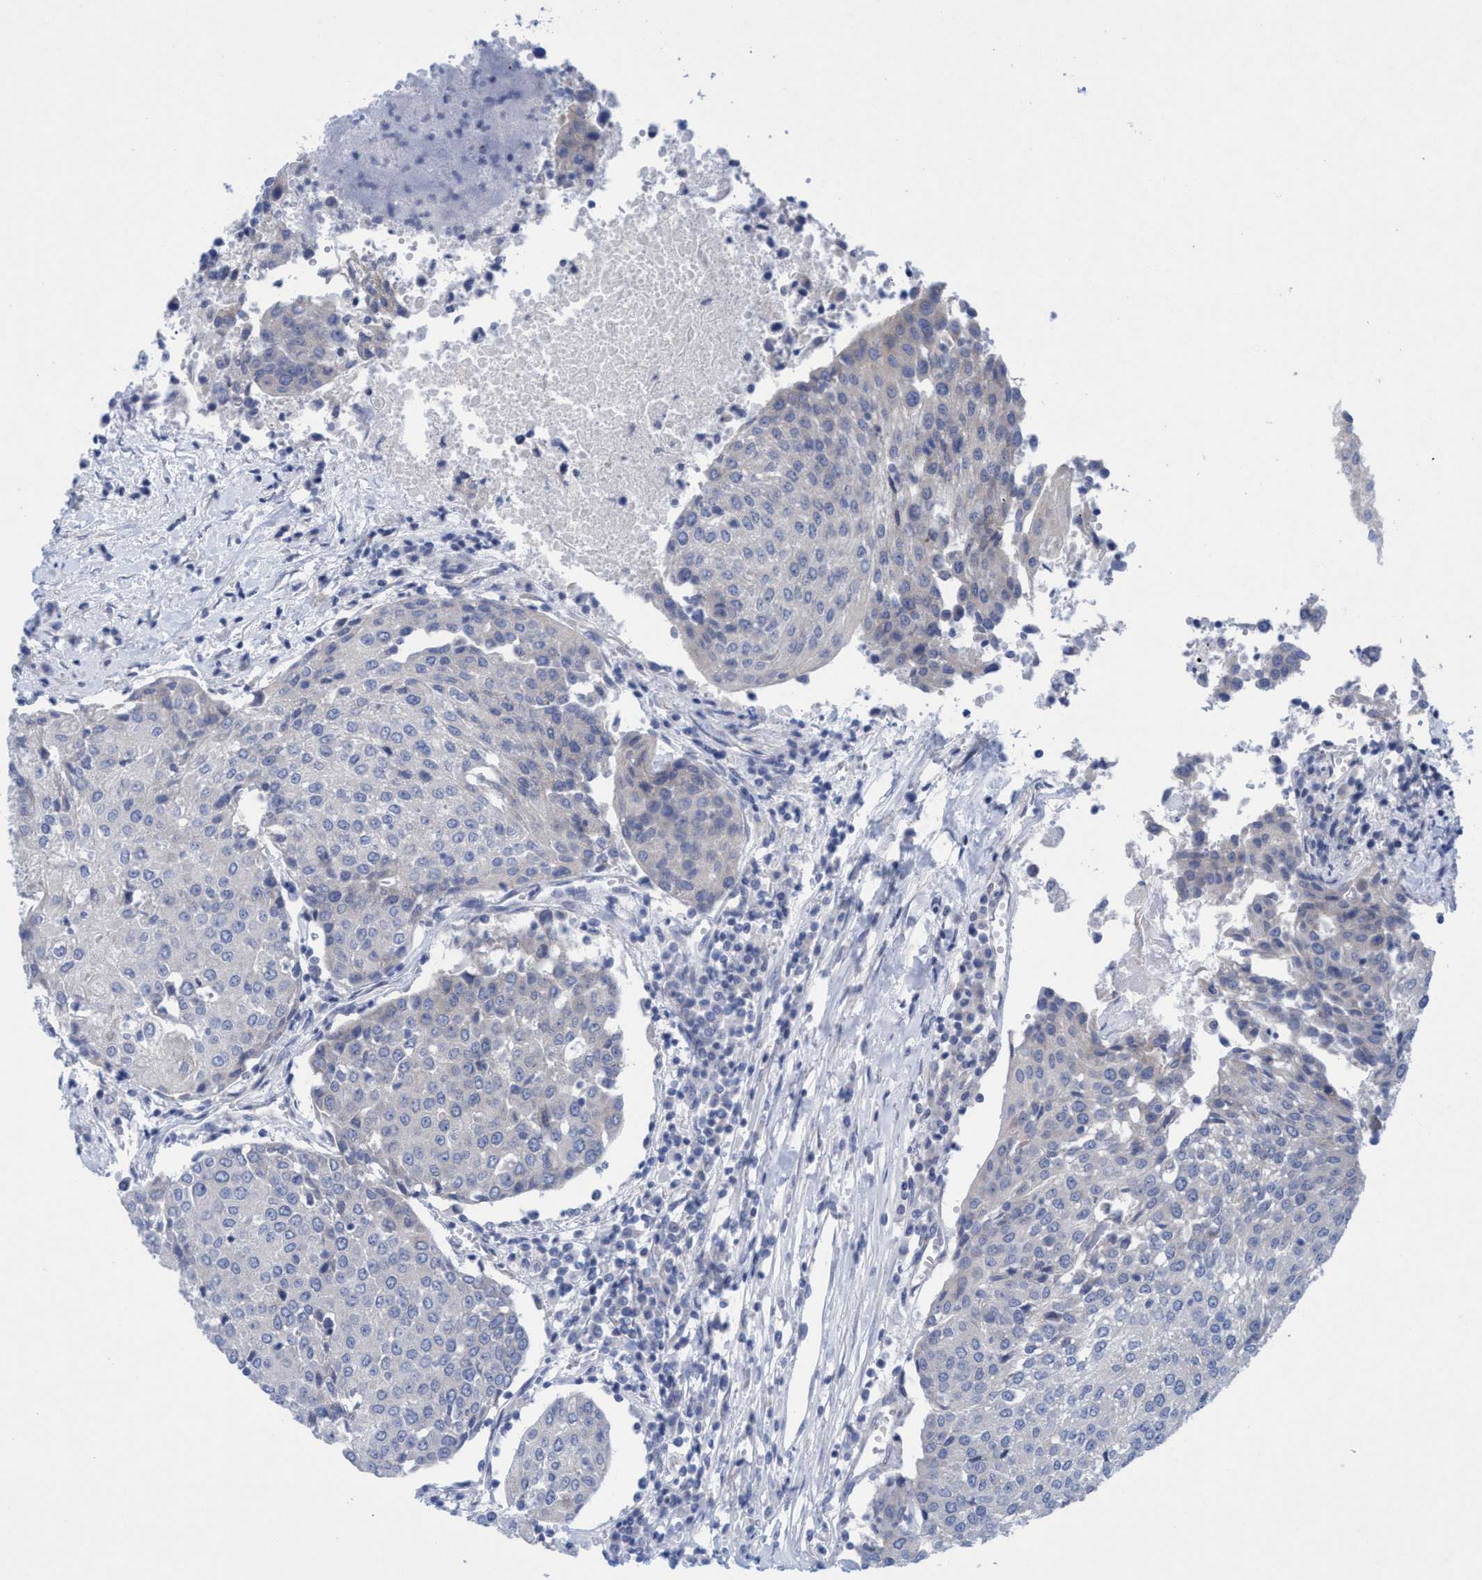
{"staining": {"intensity": "negative", "quantity": "none", "location": "none"}, "tissue": "urothelial cancer", "cell_type": "Tumor cells", "image_type": "cancer", "snomed": [{"axis": "morphology", "description": "Urothelial carcinoma, High grade"}, {"axis": "topography", "description": "Urinary bladder"}], "caption": "Tumor cells show no significant expression in urothelial cancer.", "gene": "RSAD1", "patient": {"sex": "female", "age": 85}}